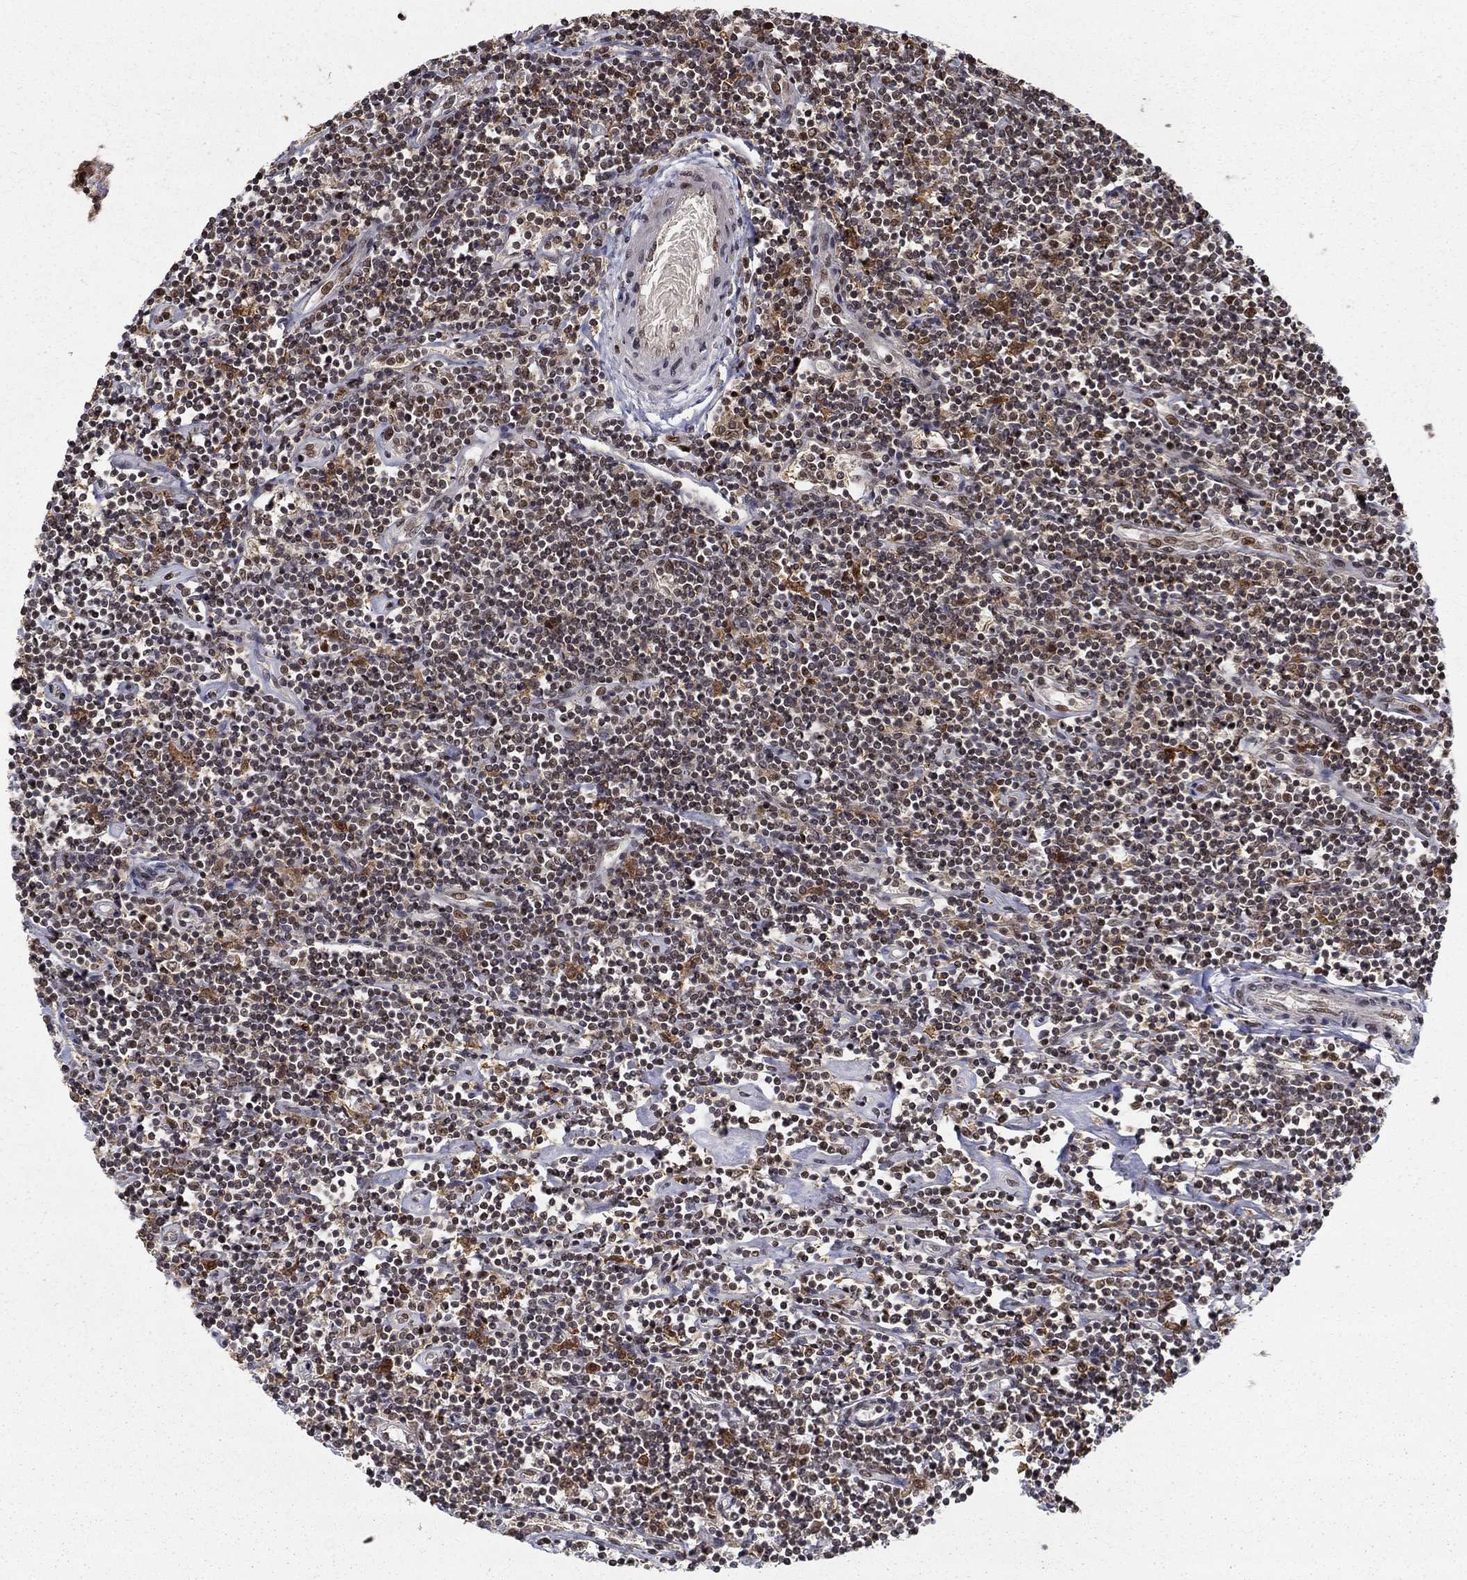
{"staining": {"intensity": "negative", "quantity": "none", "location": "none"}, "tissue": "lymphoma", "cell_type": "Tumor cells", "image_type": "cancer", "snomed": [{"axis": "morphology", "description": "Hodgkin's disease, NOS"}, {"axis": "topography", "description": "Lymph node"}], "caption": "Hodgkin's disease was stained to show a protein in brown. There is no significant expression in tumor cells.", "gene": "CDCA7L", "patient": {"sex": "male", "age": 40}}